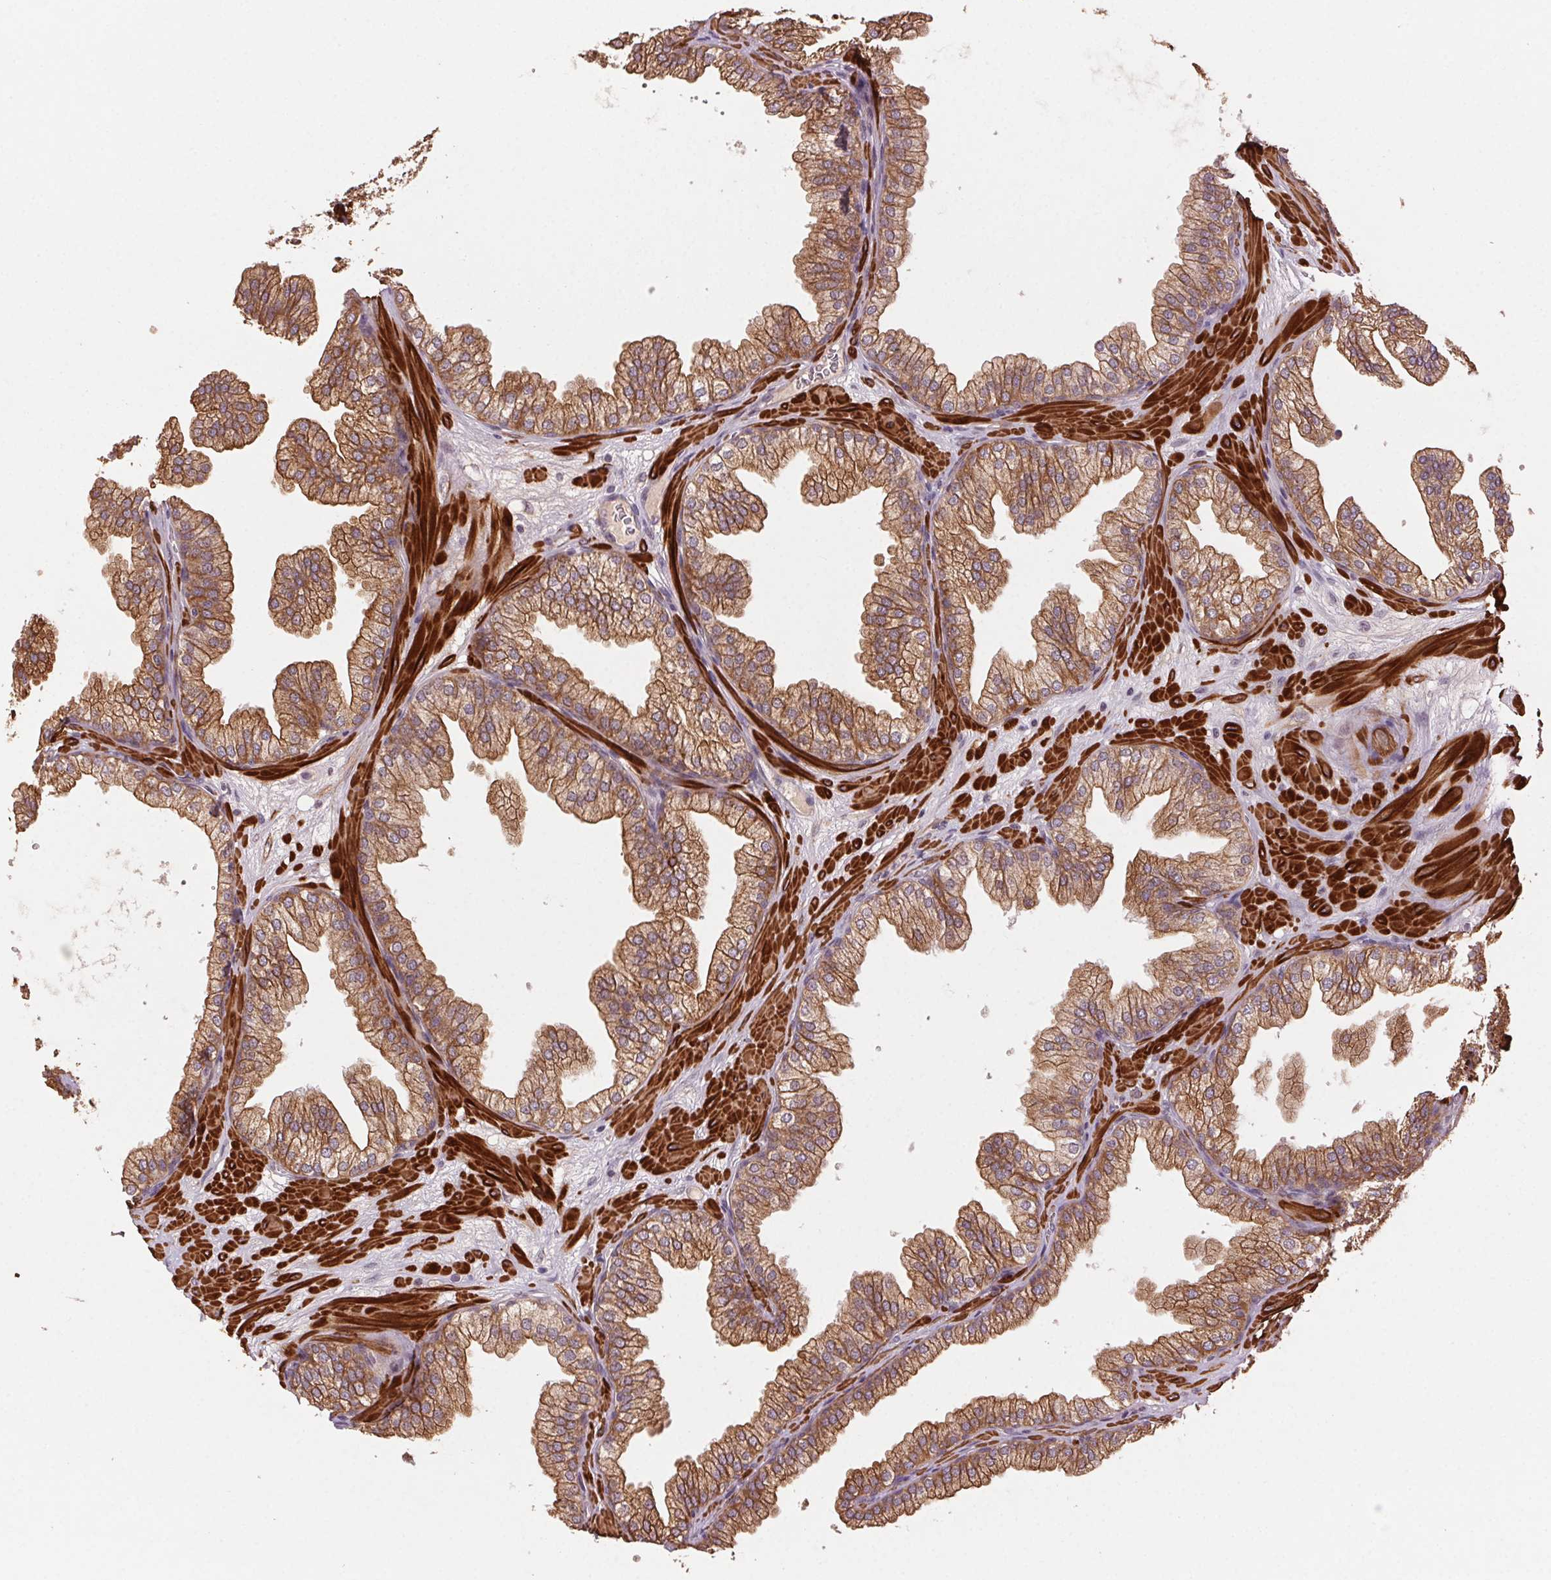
{"staining": {"intensity": "moderate", "quantity": ">75%", "location": "cytoplasmic/membranous"}, "tissue": "prostate", "cell_type": "Glandular cells", "image_type": "normal", "snomed": [{"axis": "morphology", "description": "Normal tissue, NOS"}, {"axis": "topography", "description": "Prostate"}], "caption": "Glandular cells display medium levels of moderate cytoplasmic/membranous expression in approximately >75% of cells in benign human prostate.", "gene": "SMLR1", "patient": {"sex": "male", "age": 37}}